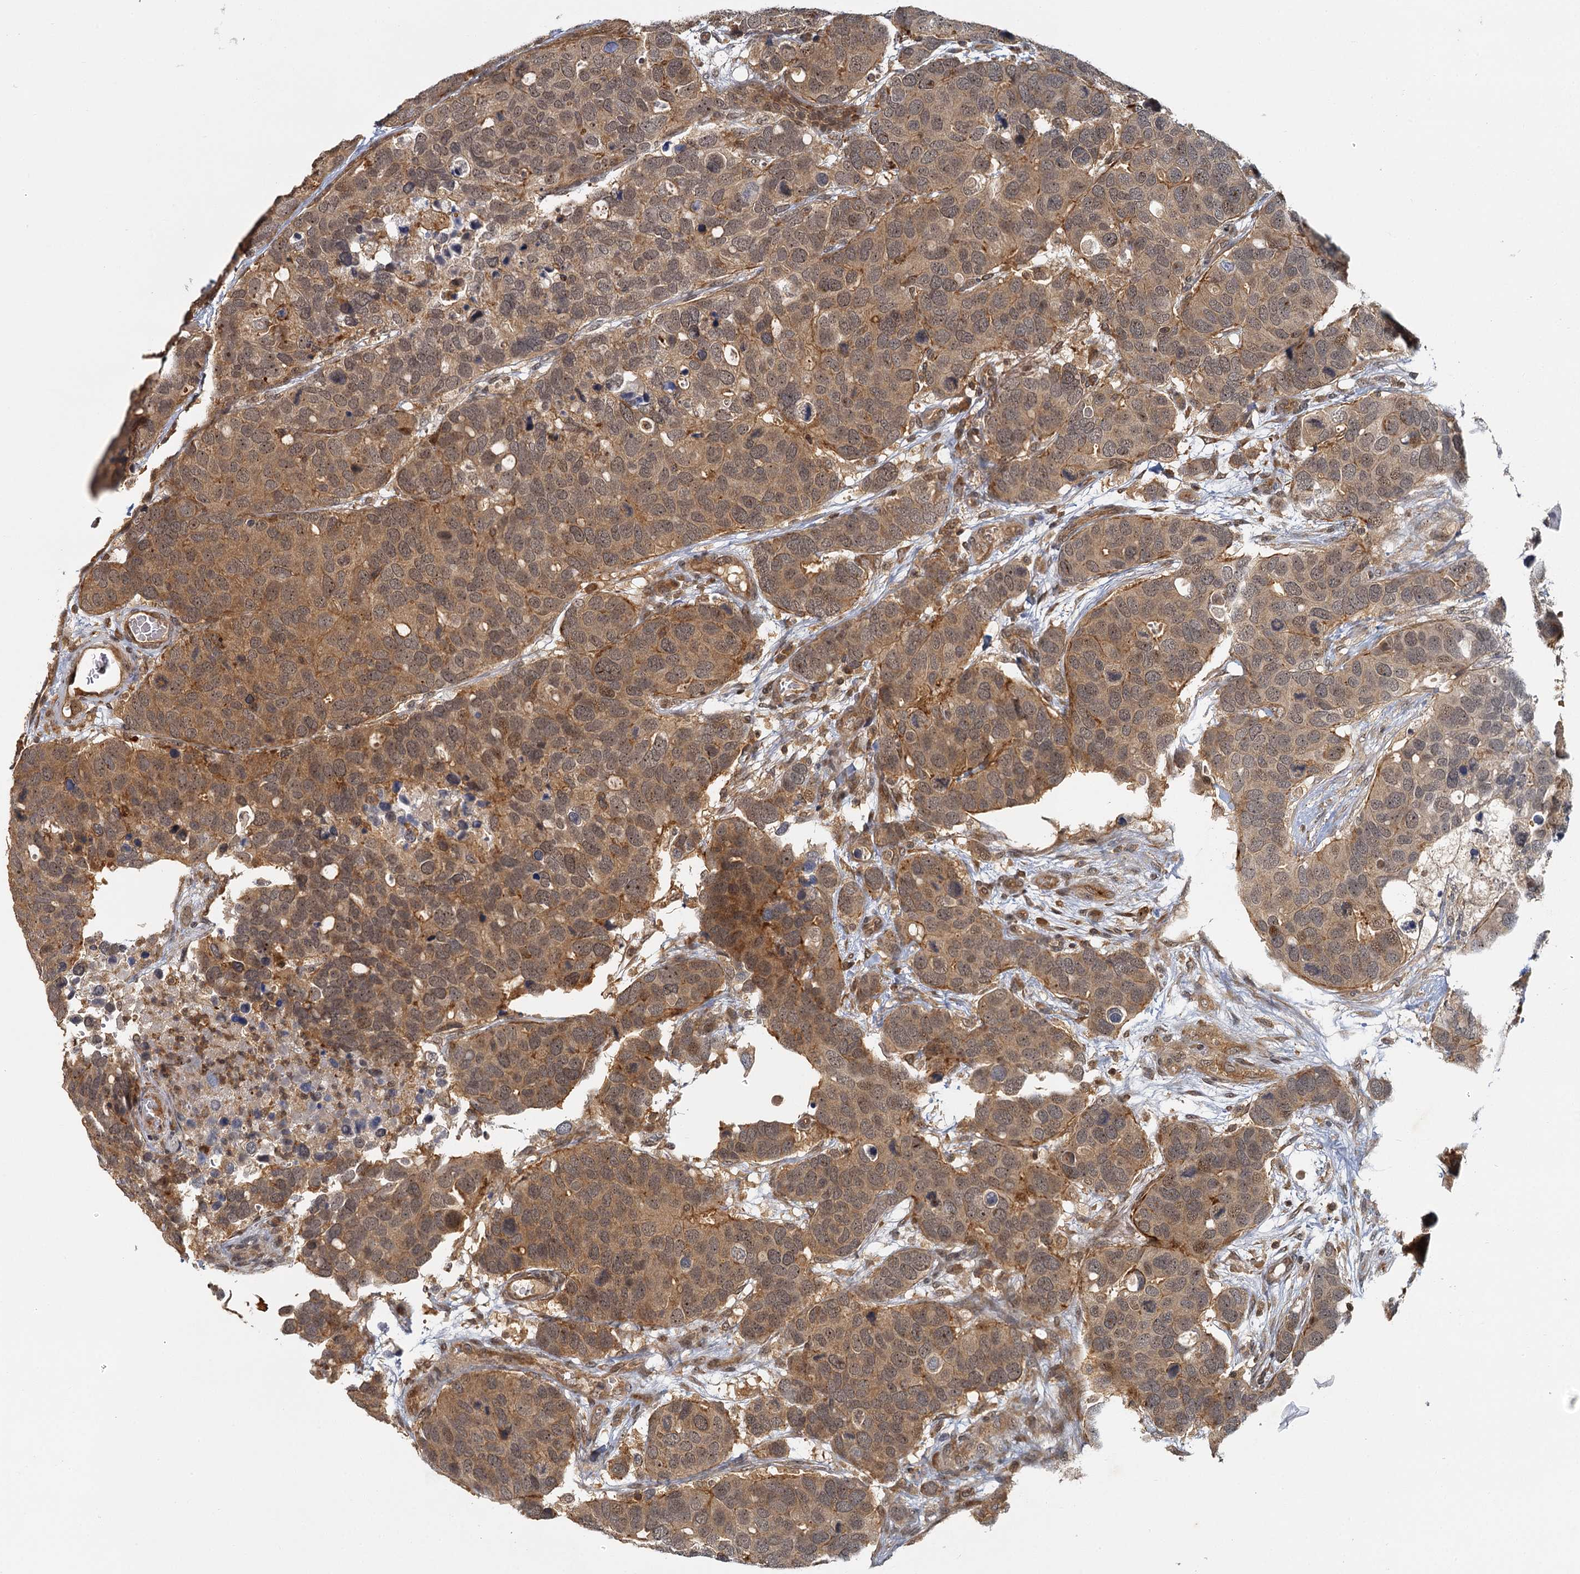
{"staining": {"intensity": "moderate", "quantity": ">75%", "location": "cytoplasmic/membranous,nuclear"}, "tissue": "breast cancer", "cell_type": "Tumor cells", "image_type": "cancer", "snomed": [{"axis": "morphology", "description": "Duct carcinoma"}, {"axis": "topography", "description": "Breast"}], "caption": "Tumor cells reveal medium levels of moderate cytoplasmic/membranous and nuclear expression in about >75% of cells in infiltrating ductal carcinoma (breast).", "gene": "ZNF549", "patient": {"sex": "female", "age": 83}}